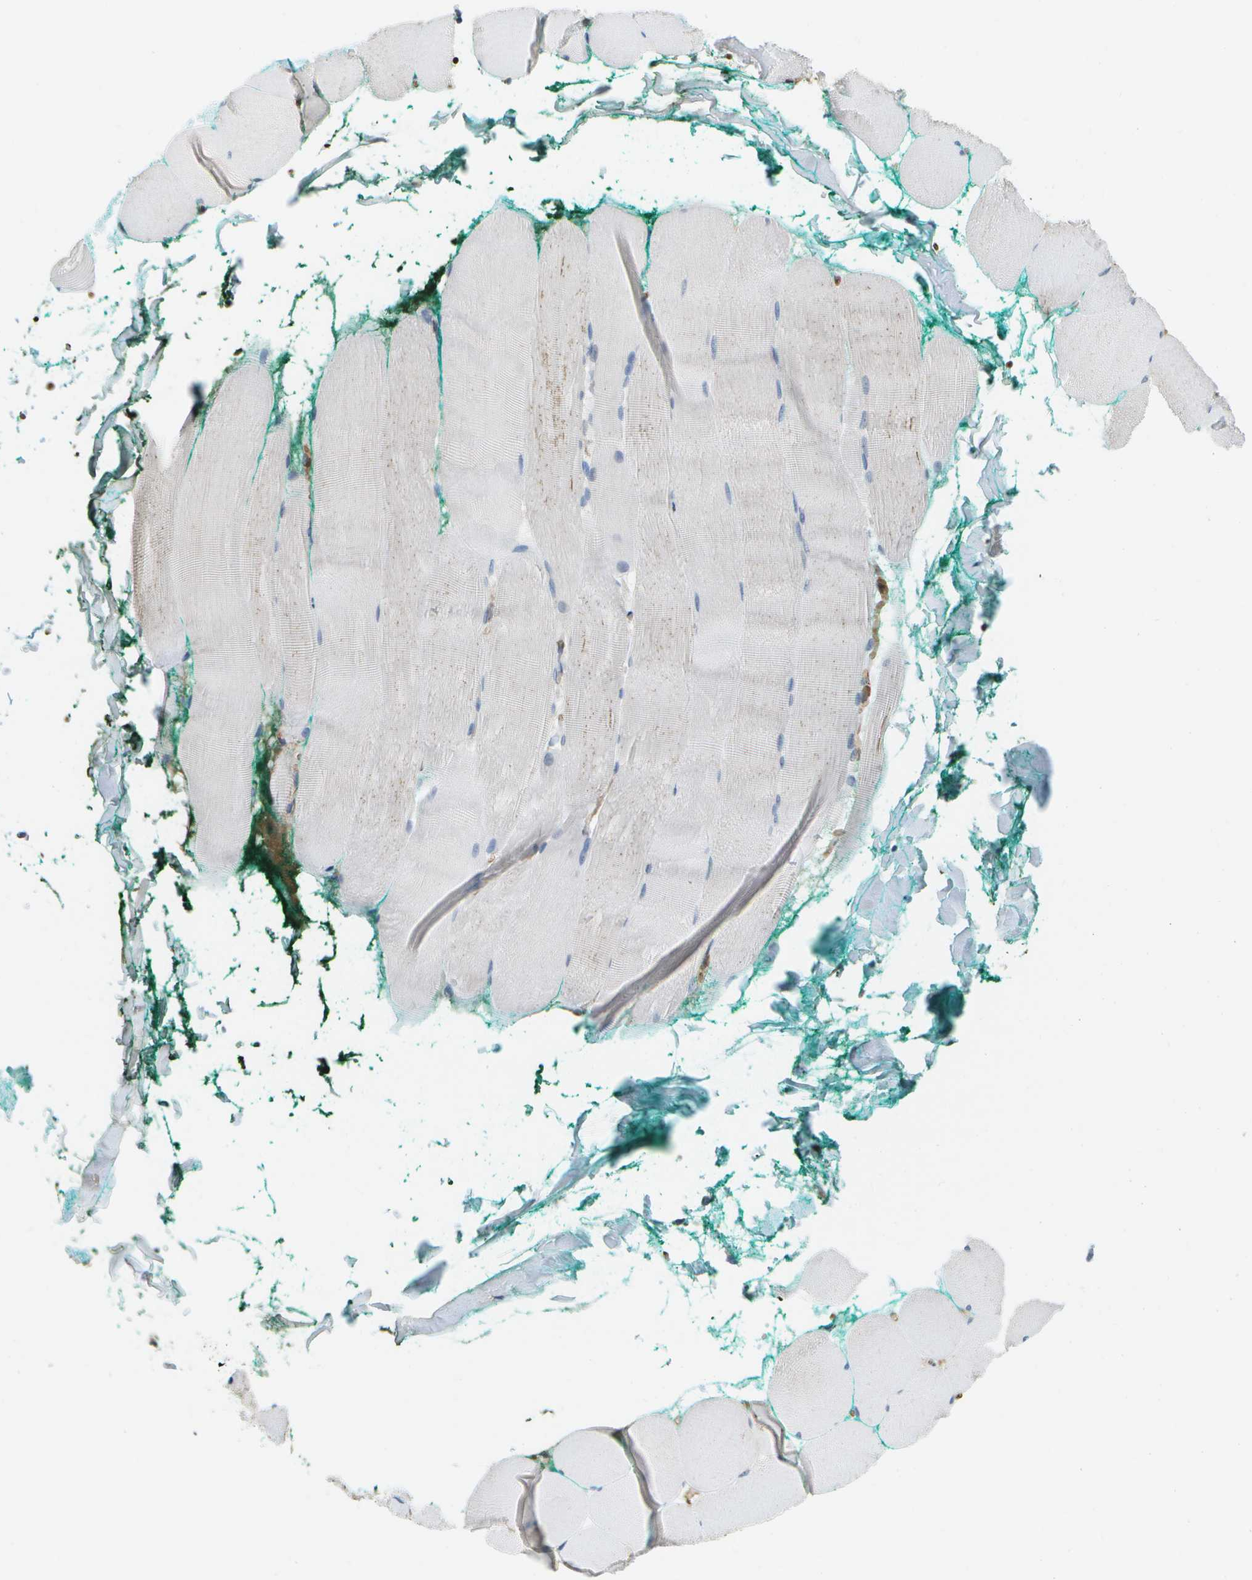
{"staining": {"intensity": "negative", "quantity": "none", "location": "none"}, "tissue": "skeletal muscle", "cell_type": "Myocytes", "image_type": "normal", "snomed": [{"axis": "morphology", "description": "Normal tissue, NOS"}, {"axis": "morphology", "description": "Squamous cell carcinoma, NOS"}, {"axis": "topography", "description": "Skeletal muscle"}], "caption": "DAB immunohistochemical staining of unremarkable human skeletal muscle reveals no significant positivity in myocytes.", "gene": "CACHD1", "patient": {"sex": "male", "age": 51}}